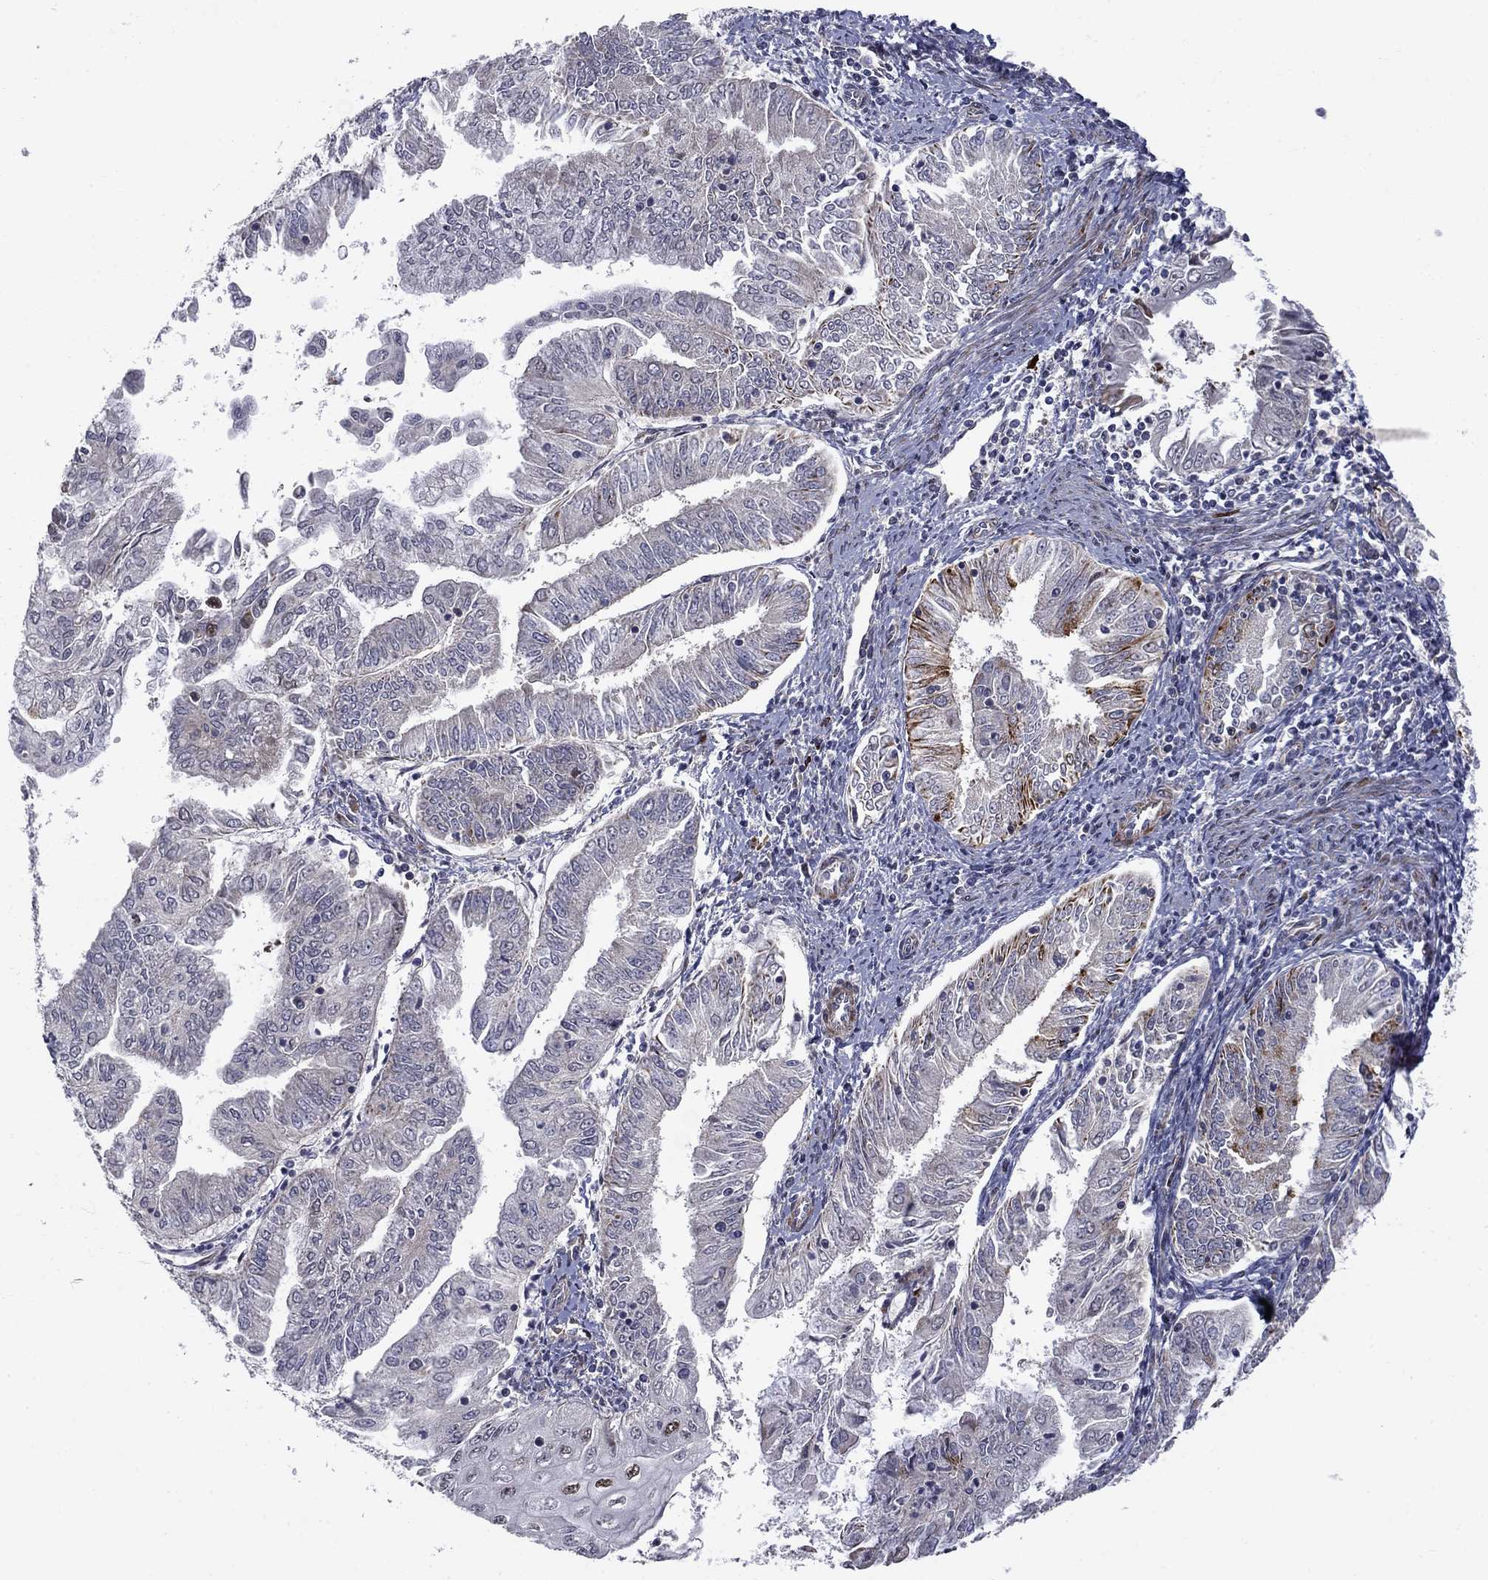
{"staining": {"intensity": "moderate", "quantity": "<25%", "location": "cytoplasmic/membranous,nuclear"}, "tissue": "endometrial cancer", "cell_type": "Tumor cells", "image_type": "cancer", "snomed": [{"axis": "morphology", "description": "Adenocarcinoma, NOS"}, {"axis": "topography", "description": "Endometrium"}], "caption": "Immunohistochemistry (IHC) micrograph of neoplastic tissue: endometrial cancer stained using immunohistochemistry (IHC) exhibits low levels of moderate protein expression localized specifically in the cytoplasmic/membranous and nuclear of tumor cells, appearing as a cytoplasmic/membranous and nuclear brown color.", "gene": "MIOS", "patient": {"sex": "female", "age": 56}}